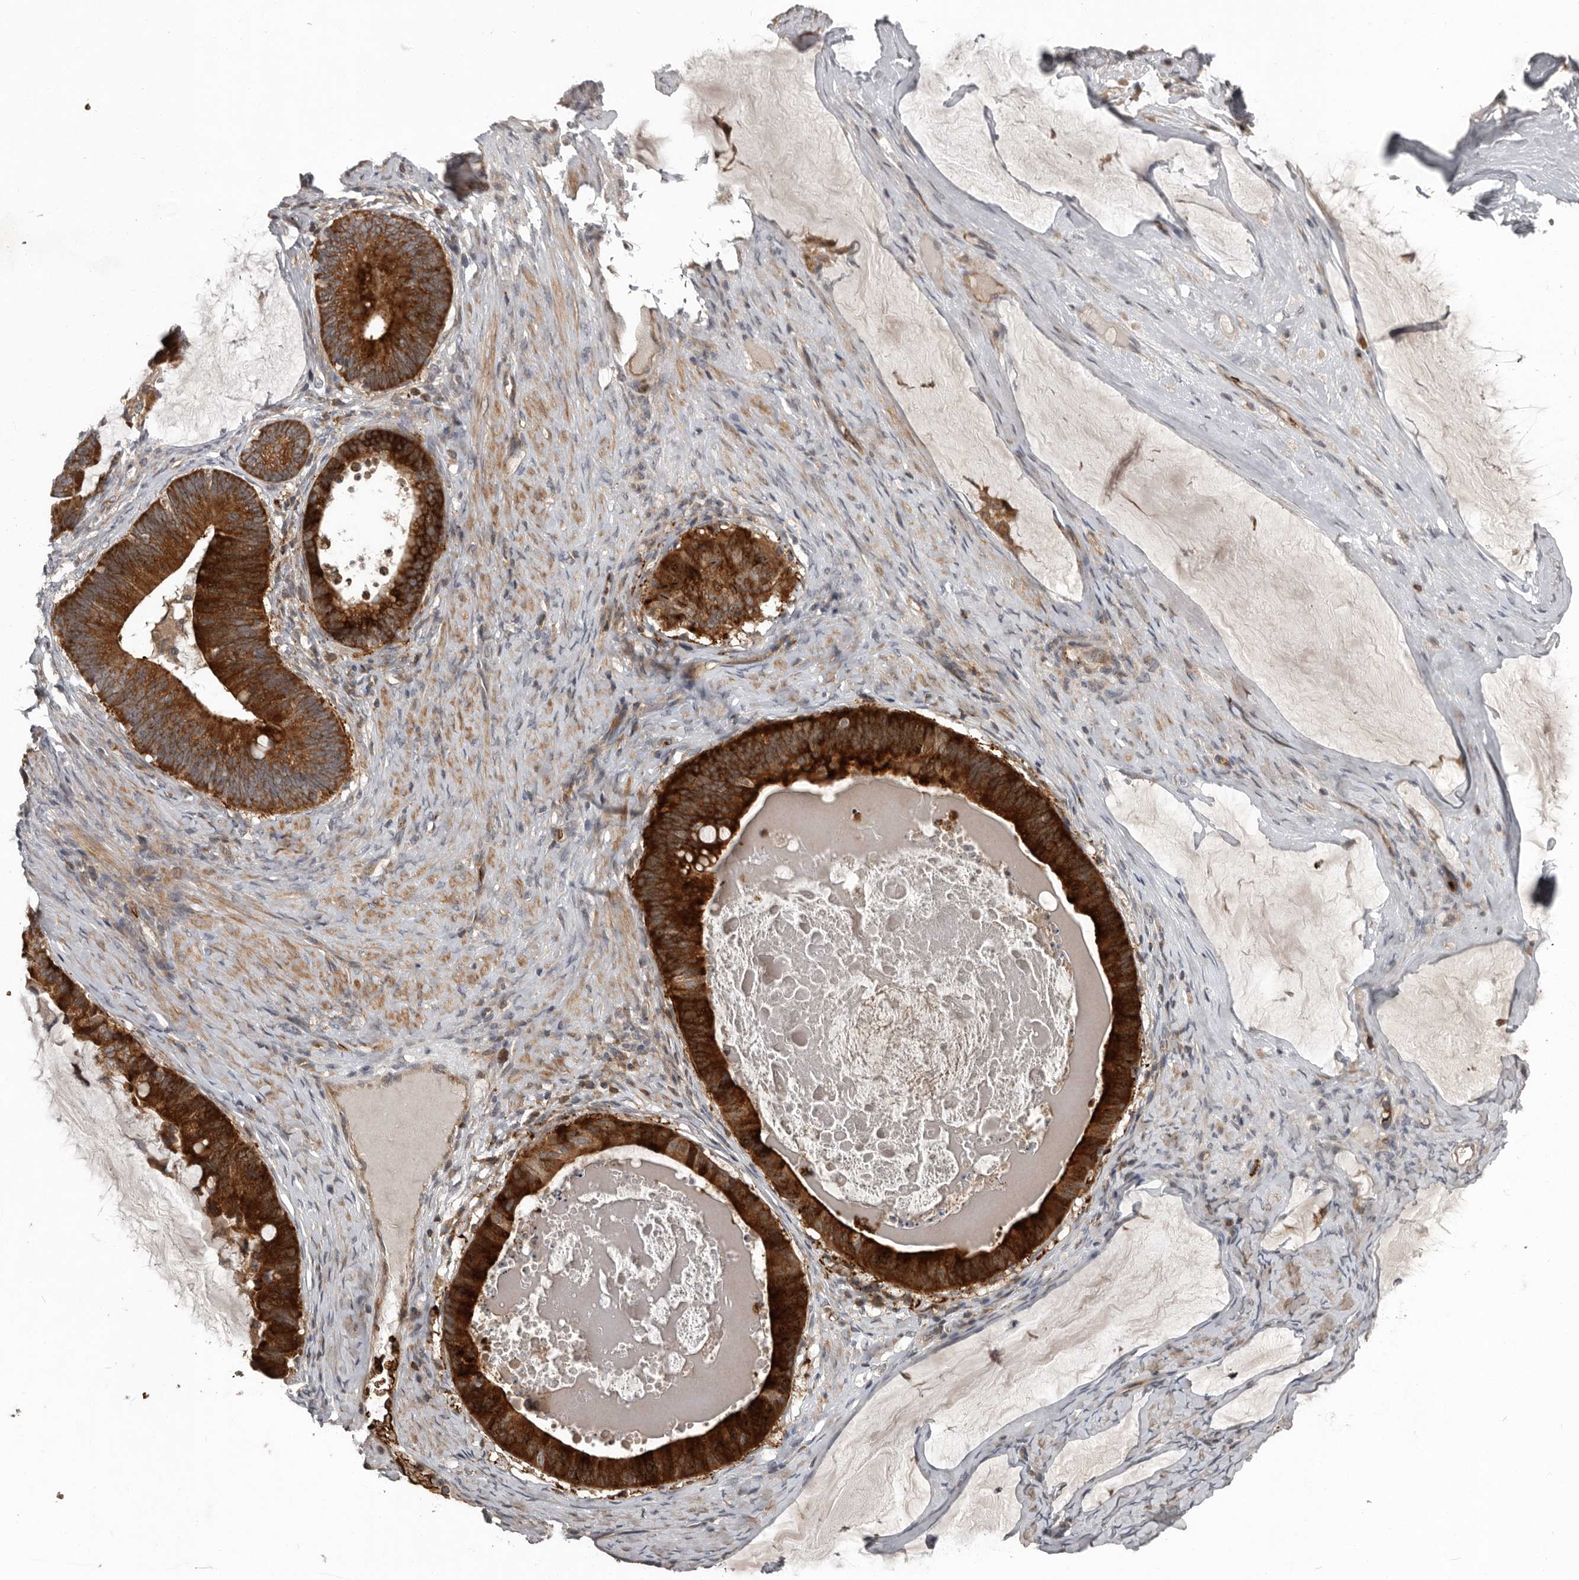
{"staining": {"intensity": "strong", "quantity": ">75%", "location": "cytoplasmic/membranous"}, "tissue": "ovarian cancer", "cell_type": "Tumor cells", "image_type": "cancer", "snomed": [{"axis": "morphology", "description": "Cystadenocarcinoma, mucinous, NOS"}, {"axis": "topography", "description": "Ovary"}], "caption": "Human ovarian cancer (mucinous cystadenocarcinoma) stained with a brown dye shows strong cytoplasmic/membranous positive staining in about >75% of tumor cells.", "gene": "FBXO31", "patient": {"sex": "female", "age": 61}}